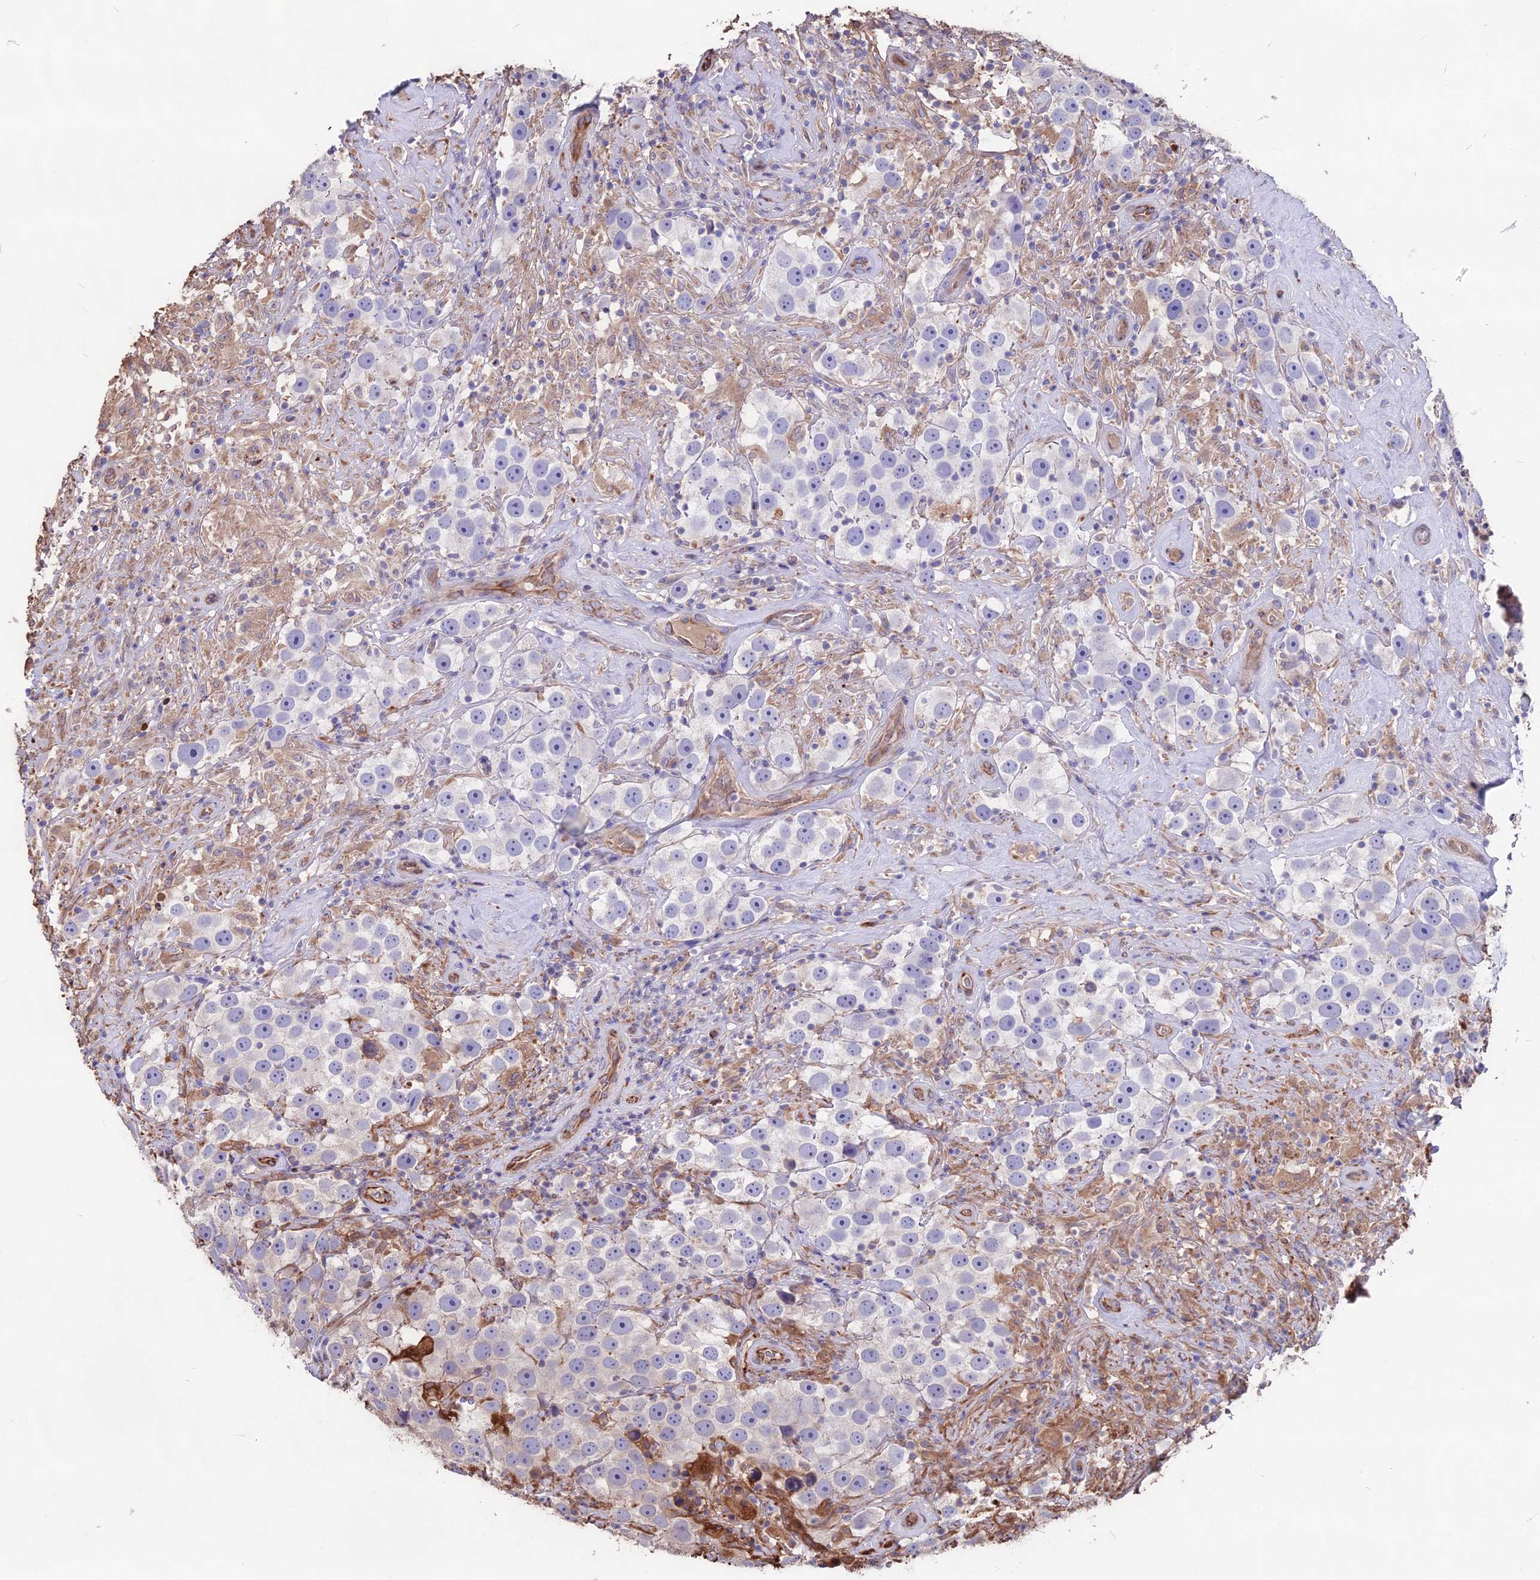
{"staining": {"intensity": "negative", "quantity": "none", "location": "none"}, "tissue": "testis cancer", "cell_type": "Tumor cells", "image_type": "cancer", "snomed": [{"axis": "morphology", "description": "Seminoma, NOS"}, {"axis": "topography", "description": "Testis"}], "caption": "The photomicrograph exhibits no staining of tumor cells in testis cancer (seminoma).", "gene": "SEH1L", "patient": {"sex": "male", "age": 49}}